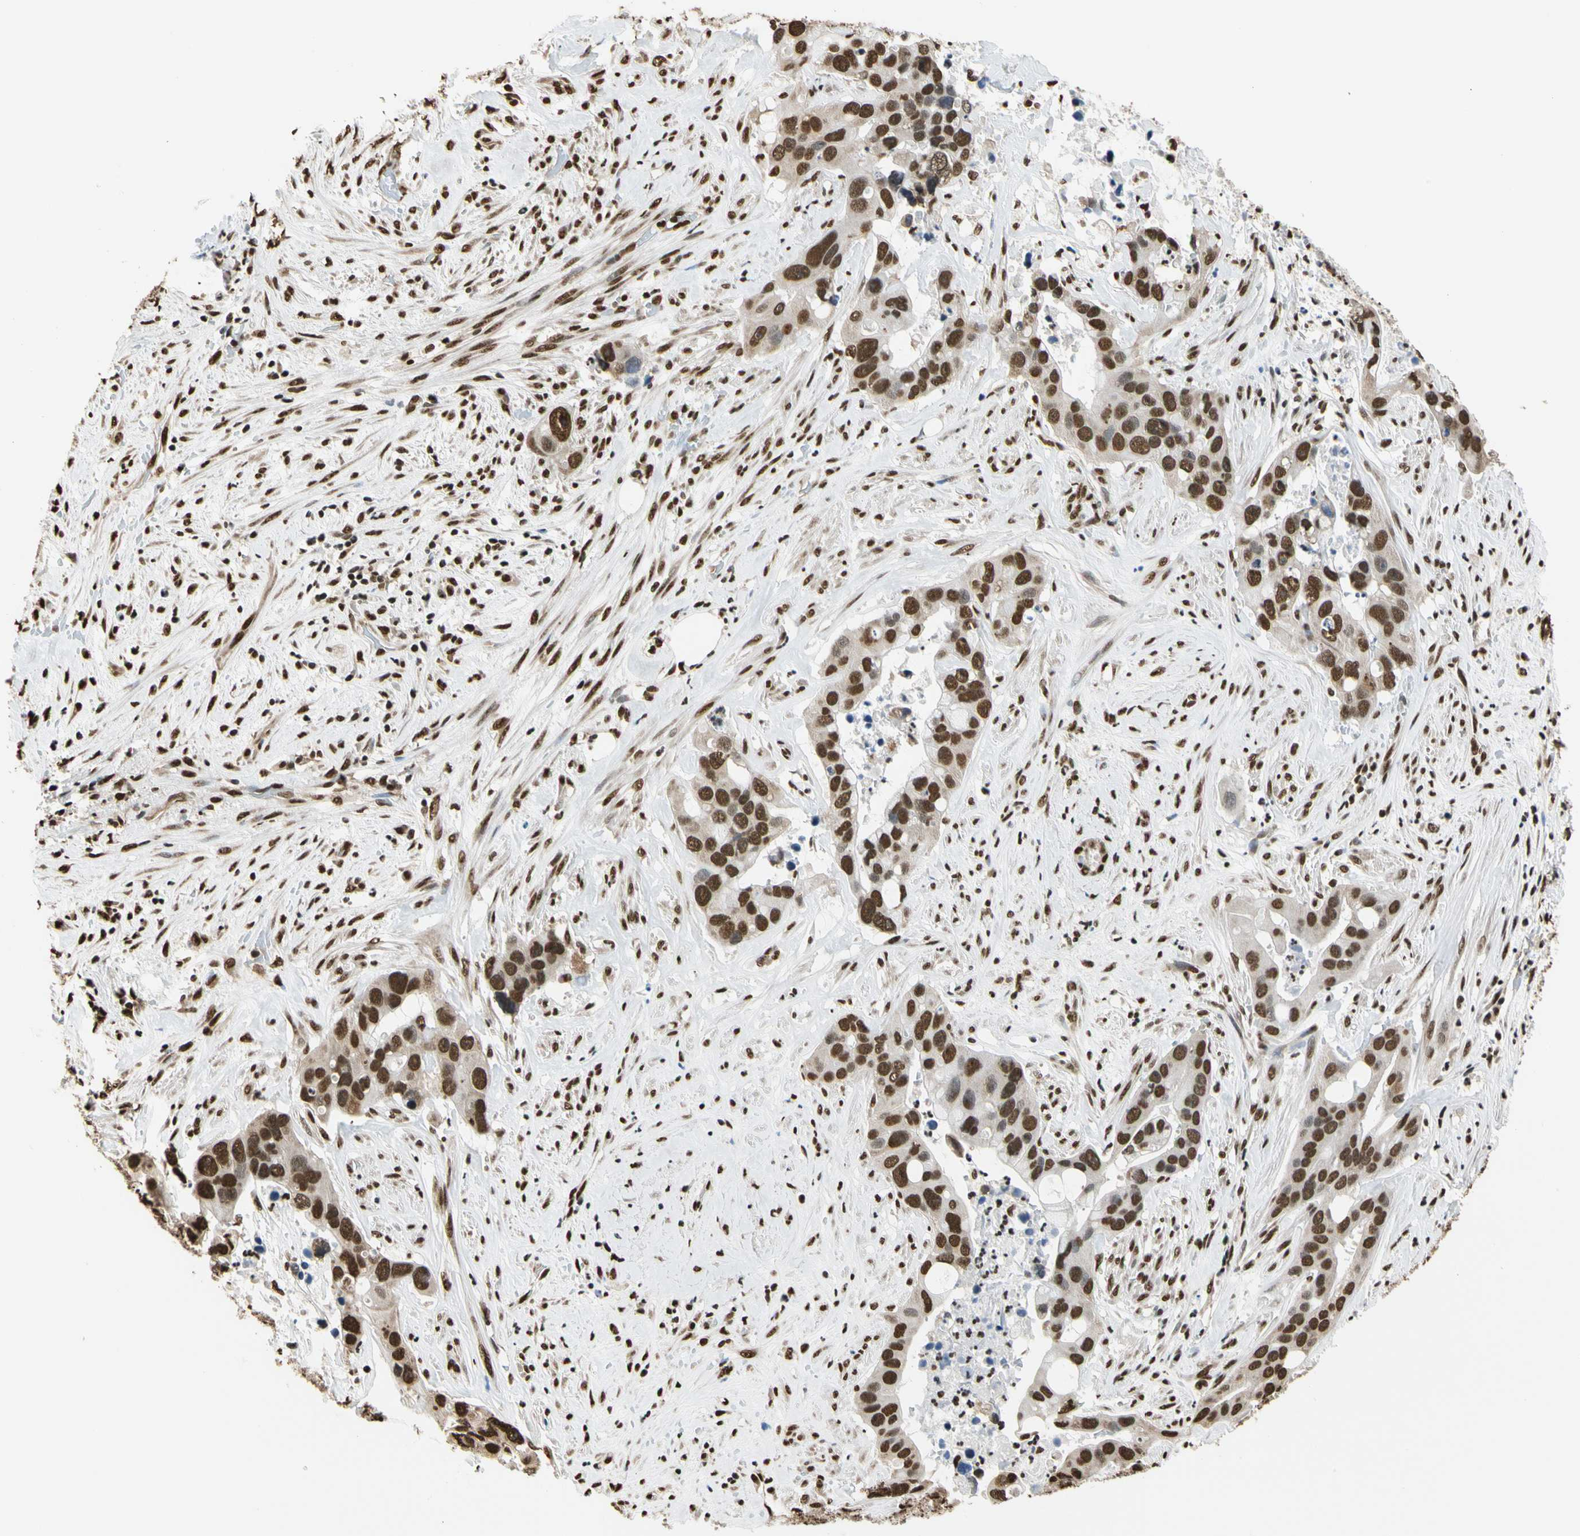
{"staining": {"intensity": "strong", "quantity": ">75%", "location": "nuclear"}, "tissue": "liver cancer", "cell_type": "Tumor cells", "image_type": "cancer", "snomed": [{"axis": "morphology", "description": "Cholangiocarcinoma"}, {"axis": "topography", "description": "Liver"}], "caption": "Liver cancer (cholangiocarcinoma) was stained to show a protein in brown. There is high levels of strong nuclear expression in approximately >75% of tumor cells.", "gene": "HNRNPK", "patient": {"sex": "female", "age": 65}}